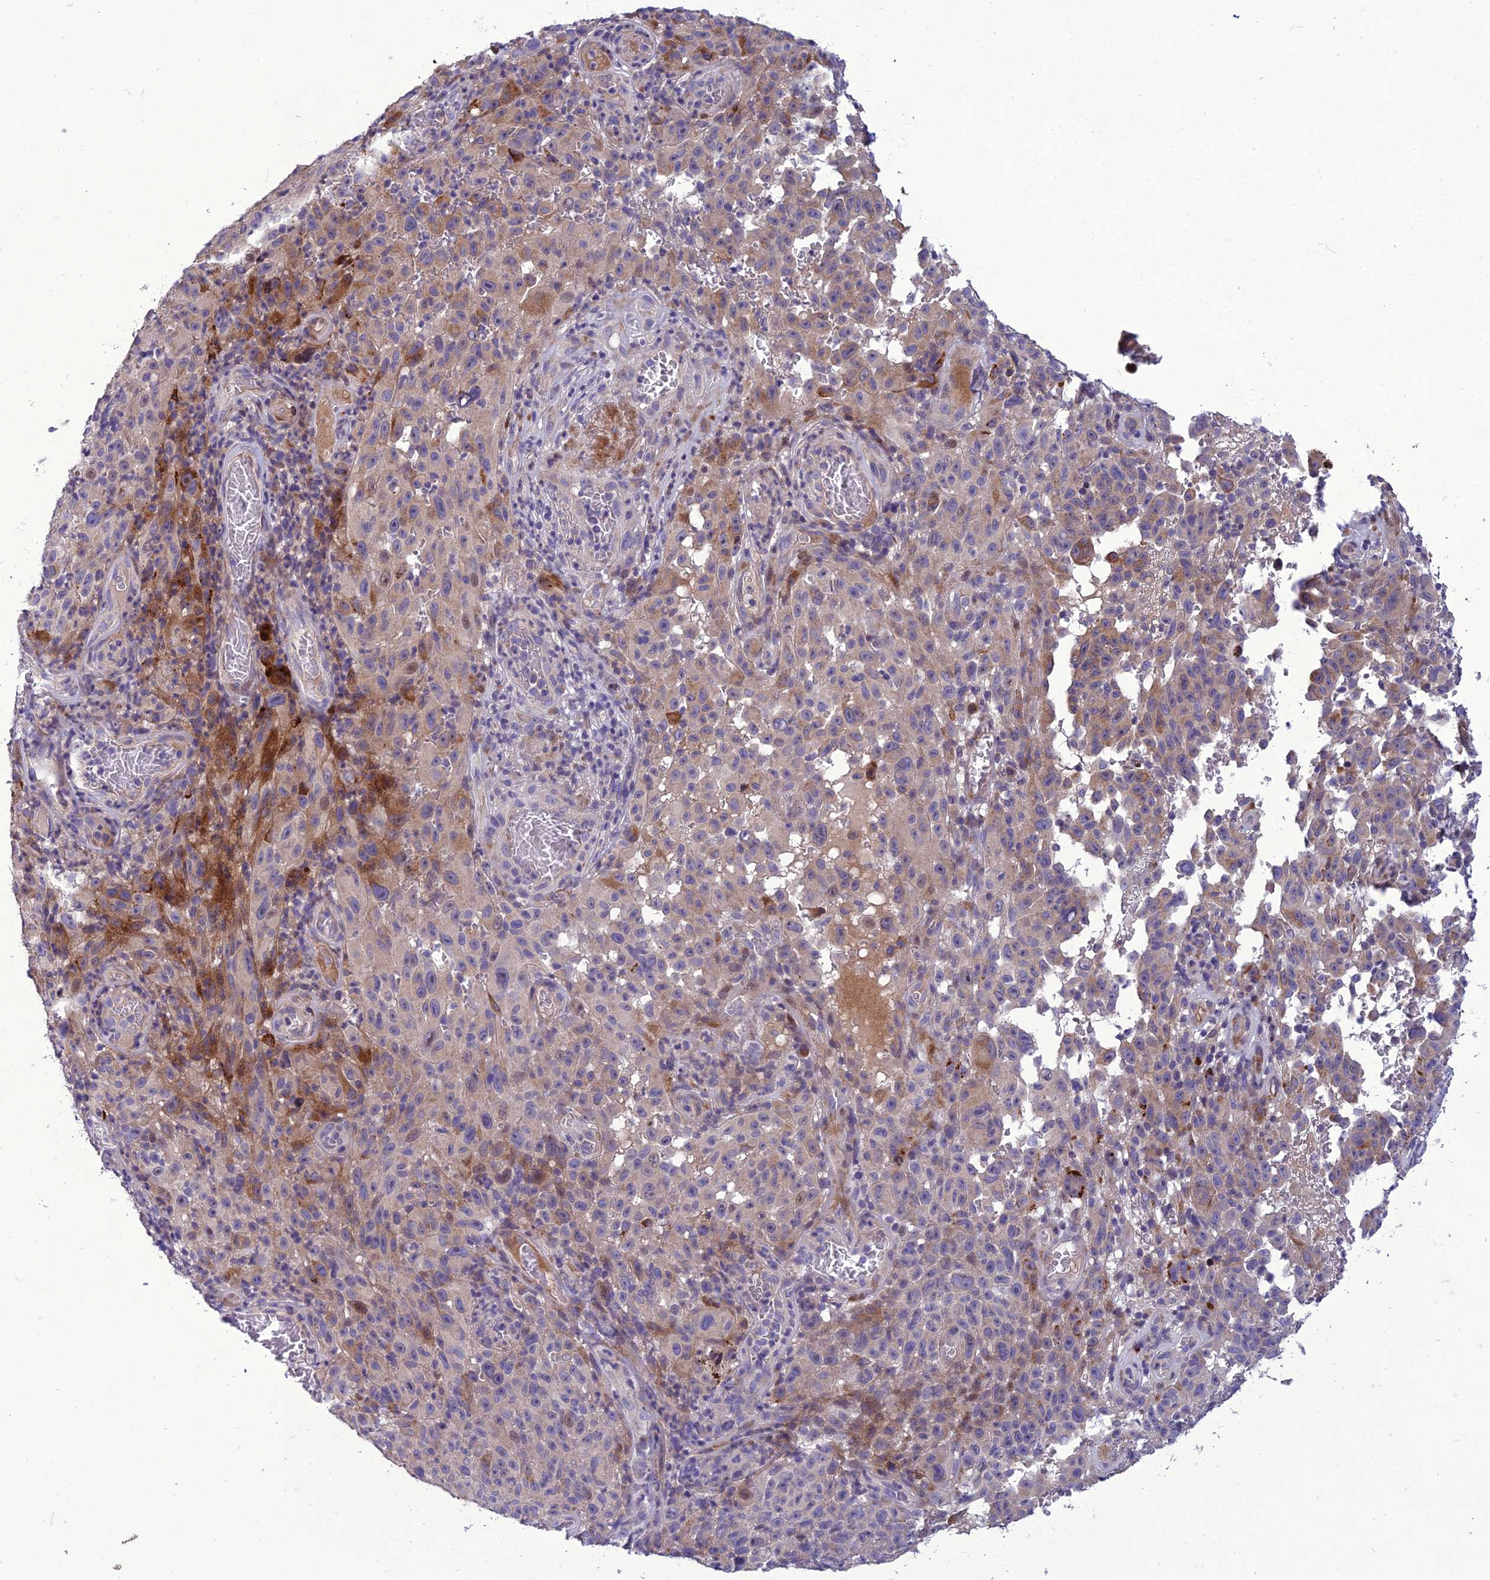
{"staining": {"intensity": "negative", "quantity": "none", "location": "none"}, "tissue": "melanoma", "cell_type": "Tumor cells", "image_type": "cancer", "snomed": [{"axis": "morphology", "description": "Malignant melanoma, NOS"}, {"axis": "topography", "description": "Skin"}], "caption": "A micrograph of malignant melanoma stained for a protein reveals no brown staining in tumor cells.", "gene": "ADIPOR2", "patient": {"sex": "female", "age": 82}}